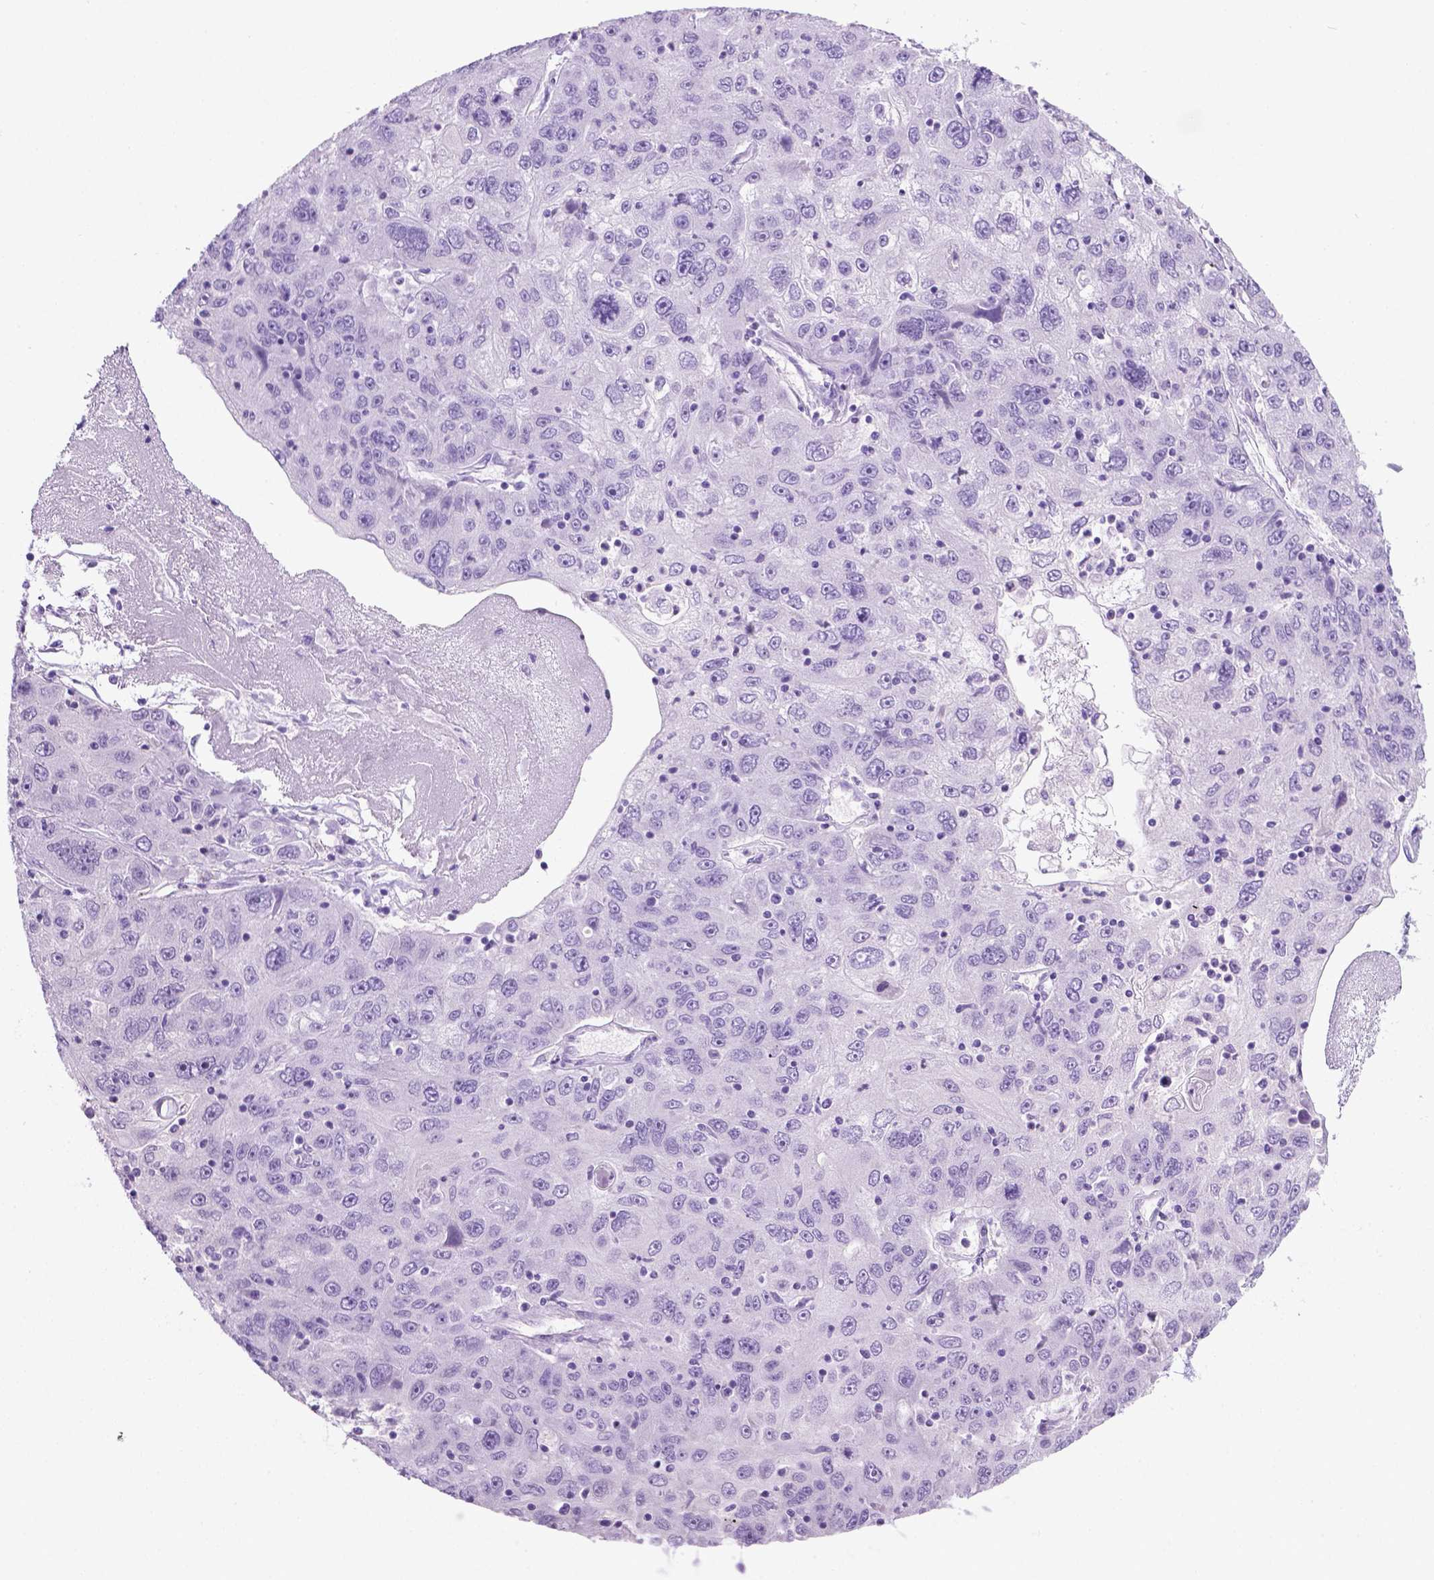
{"staining": {"intensity": "negative", "quantity": "none", "location": "none"}, "tissue": "stomach cancer", "cell_type": "Tumor cells", "image_type": "cancer", "snomed": [{"axis": "morphology", "description": "Adenocarcinoma, NOS"}, {"axis": "topography", "description": "Stomach"}], "caption": "This is an immunohistochemistry histopathology image of adenocarcinoma (stomach). There is no expression in tumor cells.", "gene": "LELP1", "patient": {"sex": "male", "age": 56}}